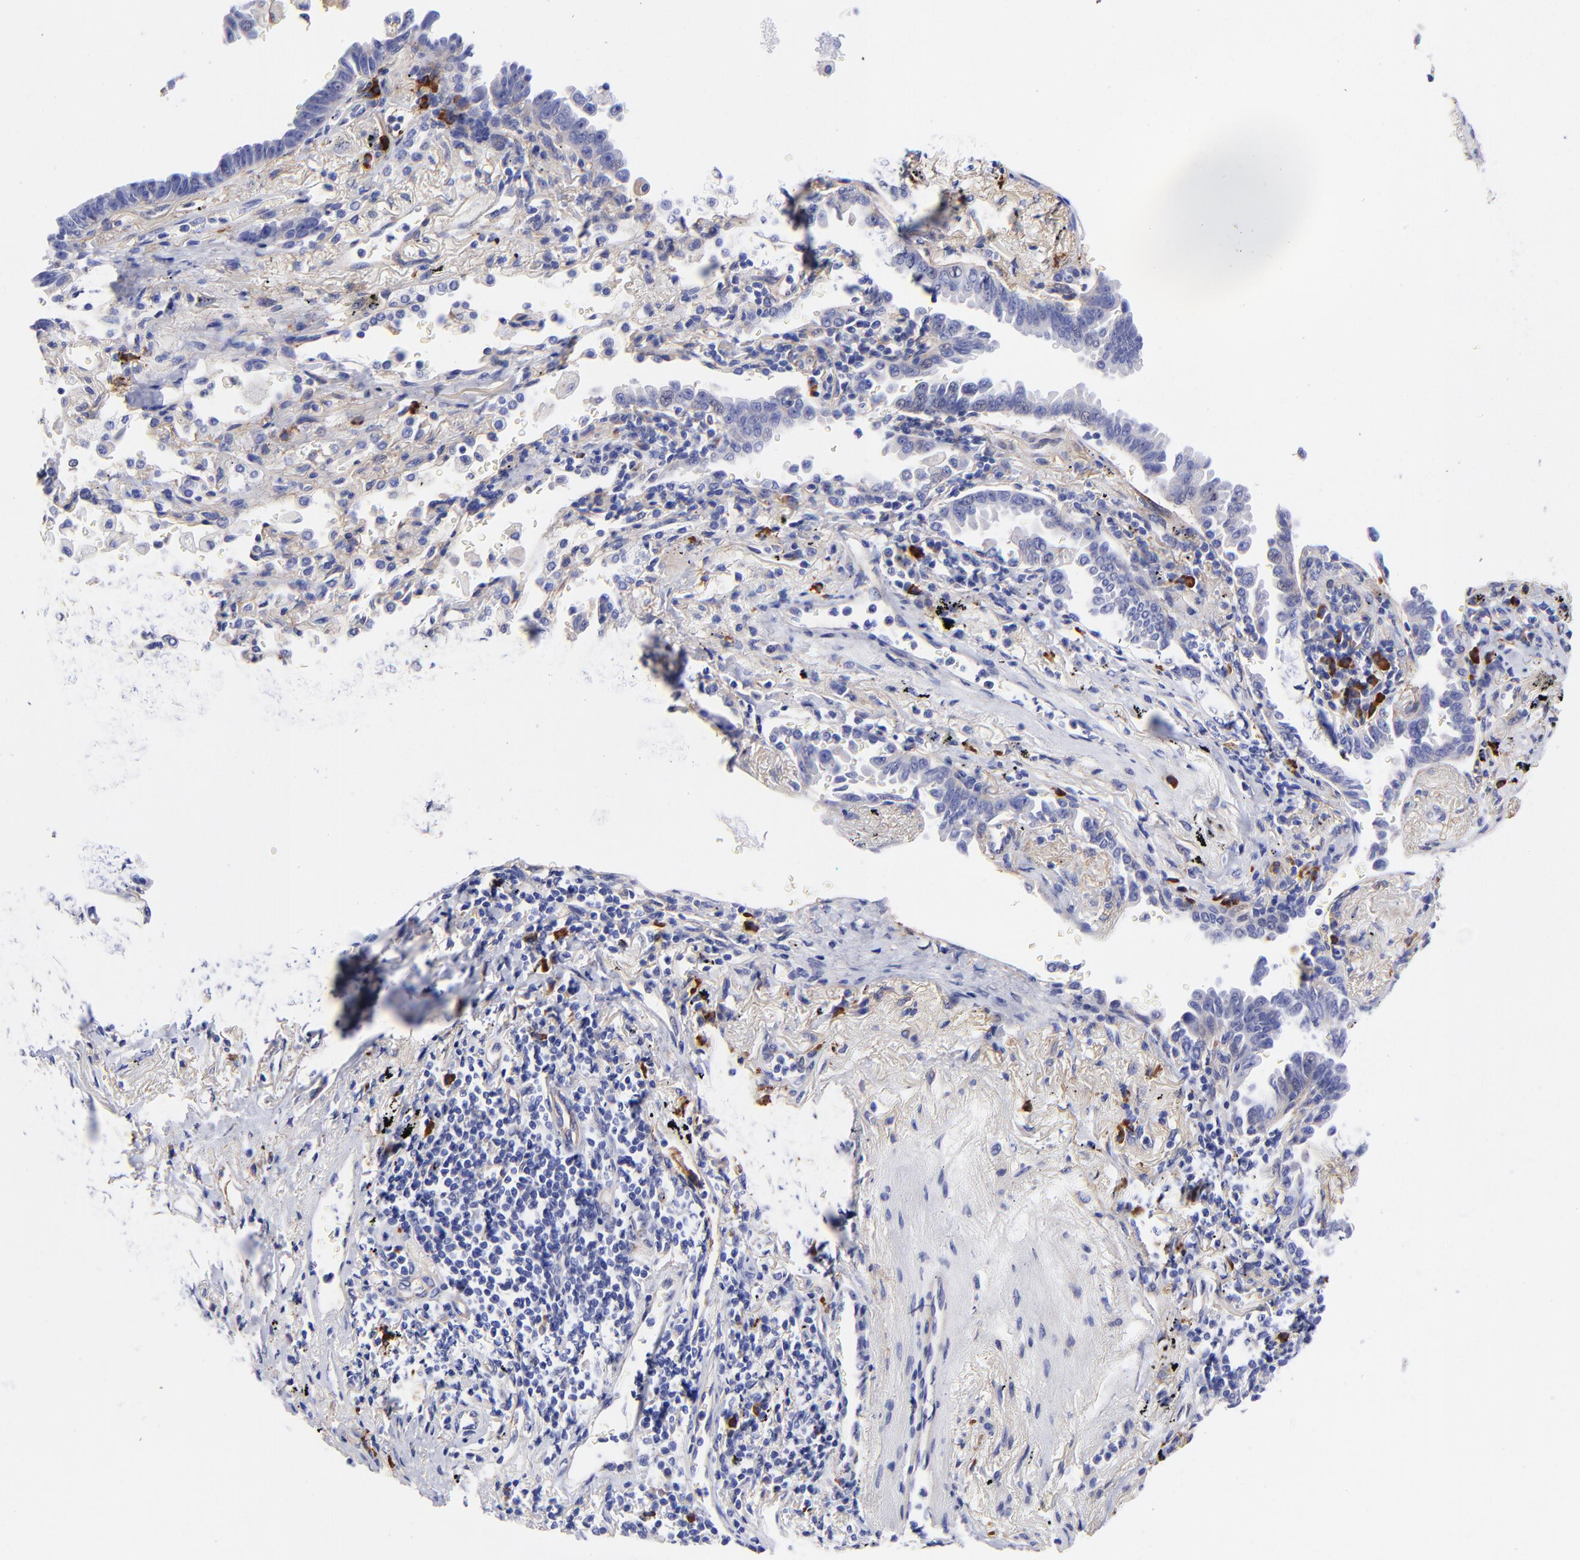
{"staining": {"intensity": "weak", "quantity": "<25%", "location": "cytoplasmic/membranous"}, "tissue": "lung cancer", "cell_type": "Tumor cells", "image_type": "cancer", "snomed": [{"axis": "morphology", "description": "Adenocarcinoma, NOS"}, {"axis": "topography", "description": "Lung"}], "caption": "Immunohistochemistry (IHC) micrograph of neoplastic tissue: lung cancer stained with DAB (3,3'-diaminobenzidine) demonstrates no significant protein positivity in tumor cells.", "gene": "PPFIBP1", "patient": {"sex": "female", "age": 64}}